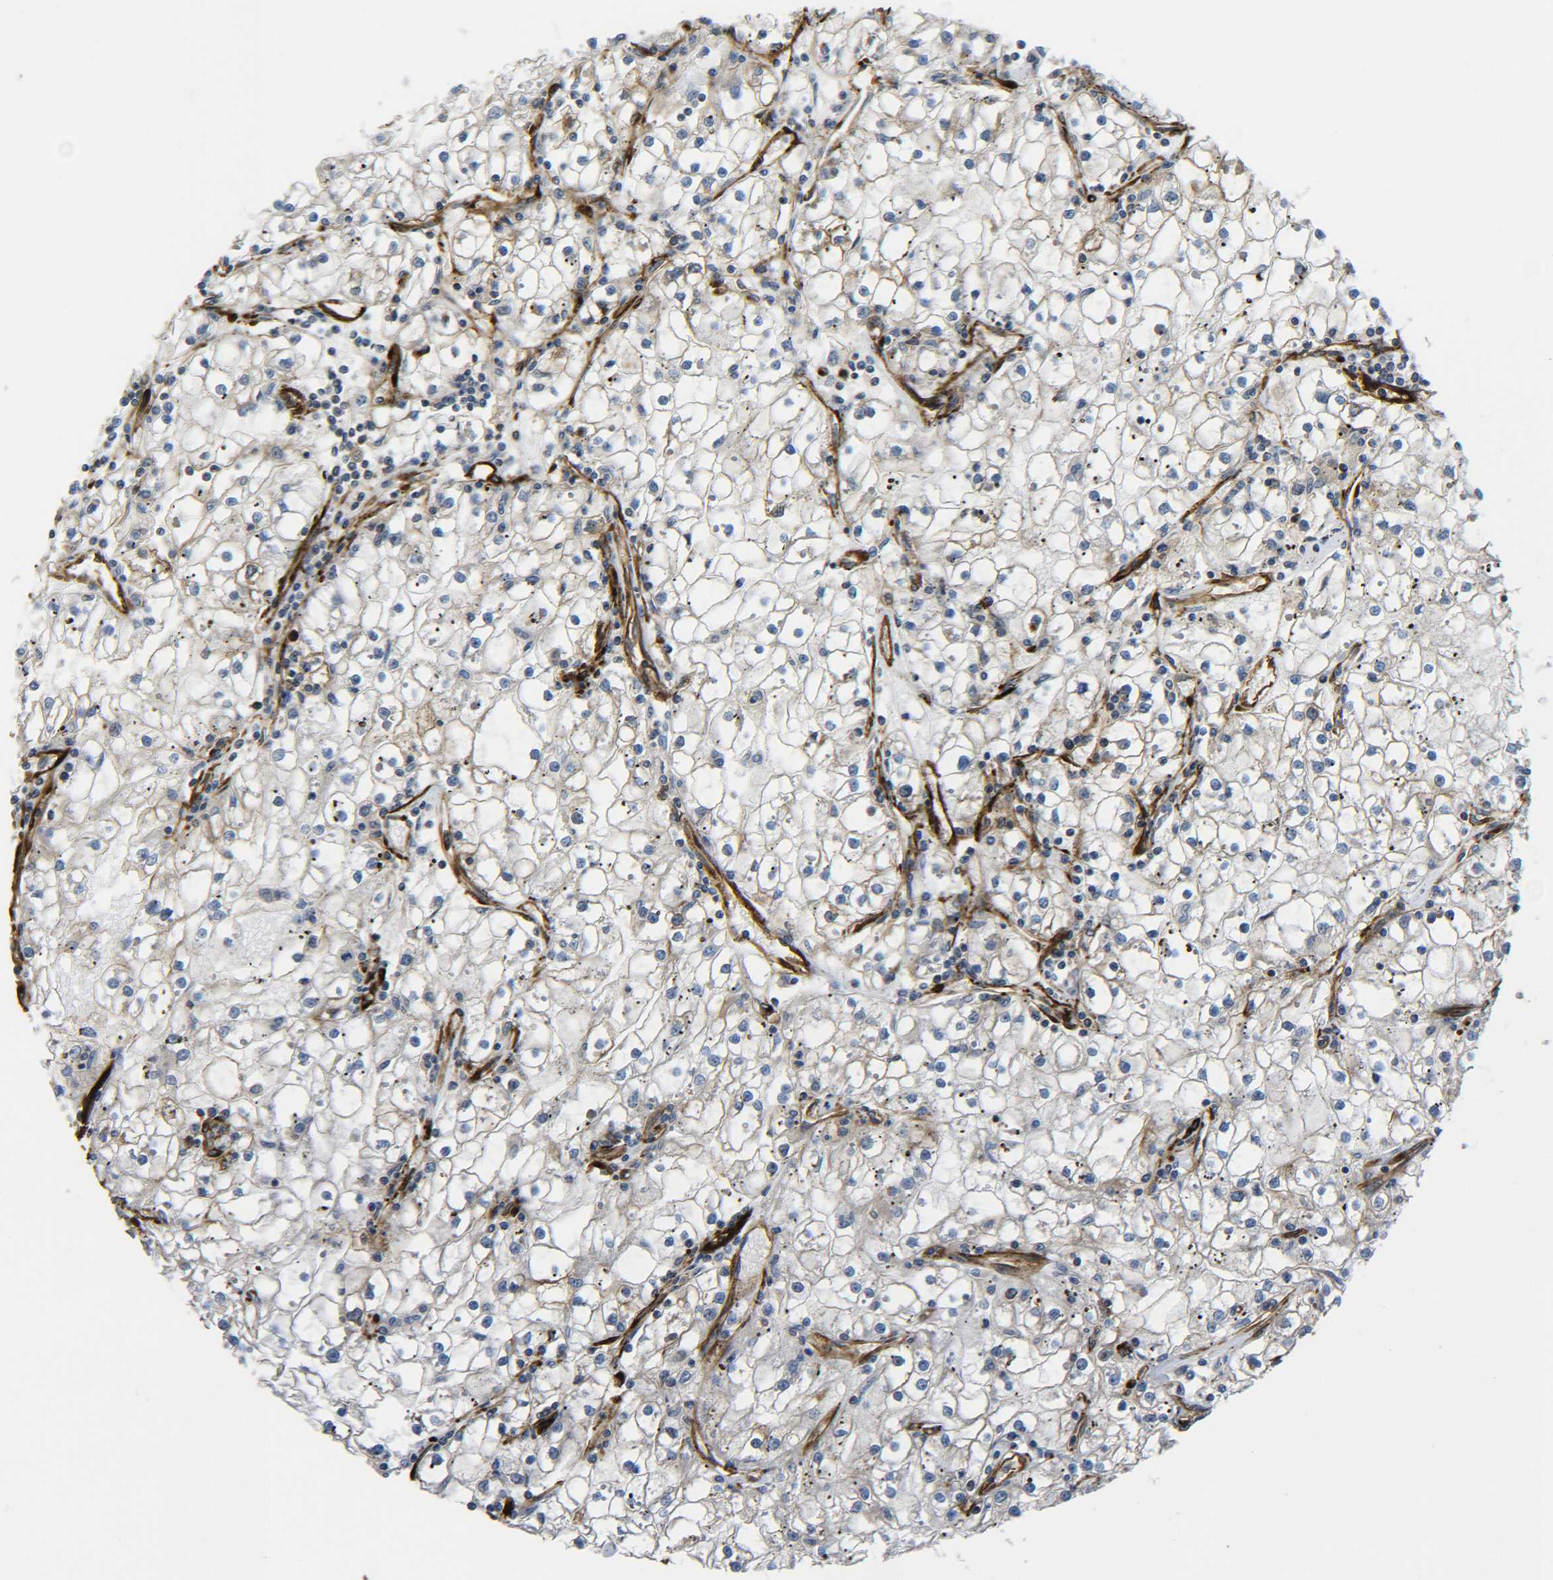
{"staining": {"intensity": "weak", "quantity": ">75%", "location": "cytoplasmic/membranous"}, "tissue": "renal cancer", "cell_type": "Tumor cells", "image_type": "cancer", "snomed": [{"axis": "morphology", "description": "Adenocarcinoma, NOS"}, {"axis": "topography", "description": "Kidney"}], "caption": "Renal cancer was stained to show a protein in brown. There is low levels of weak cytoplasmic/membranous positivity in about >75% of tumor cells.", "gene": "ECE1", "patient": {"sex": "male", "age": 56}}